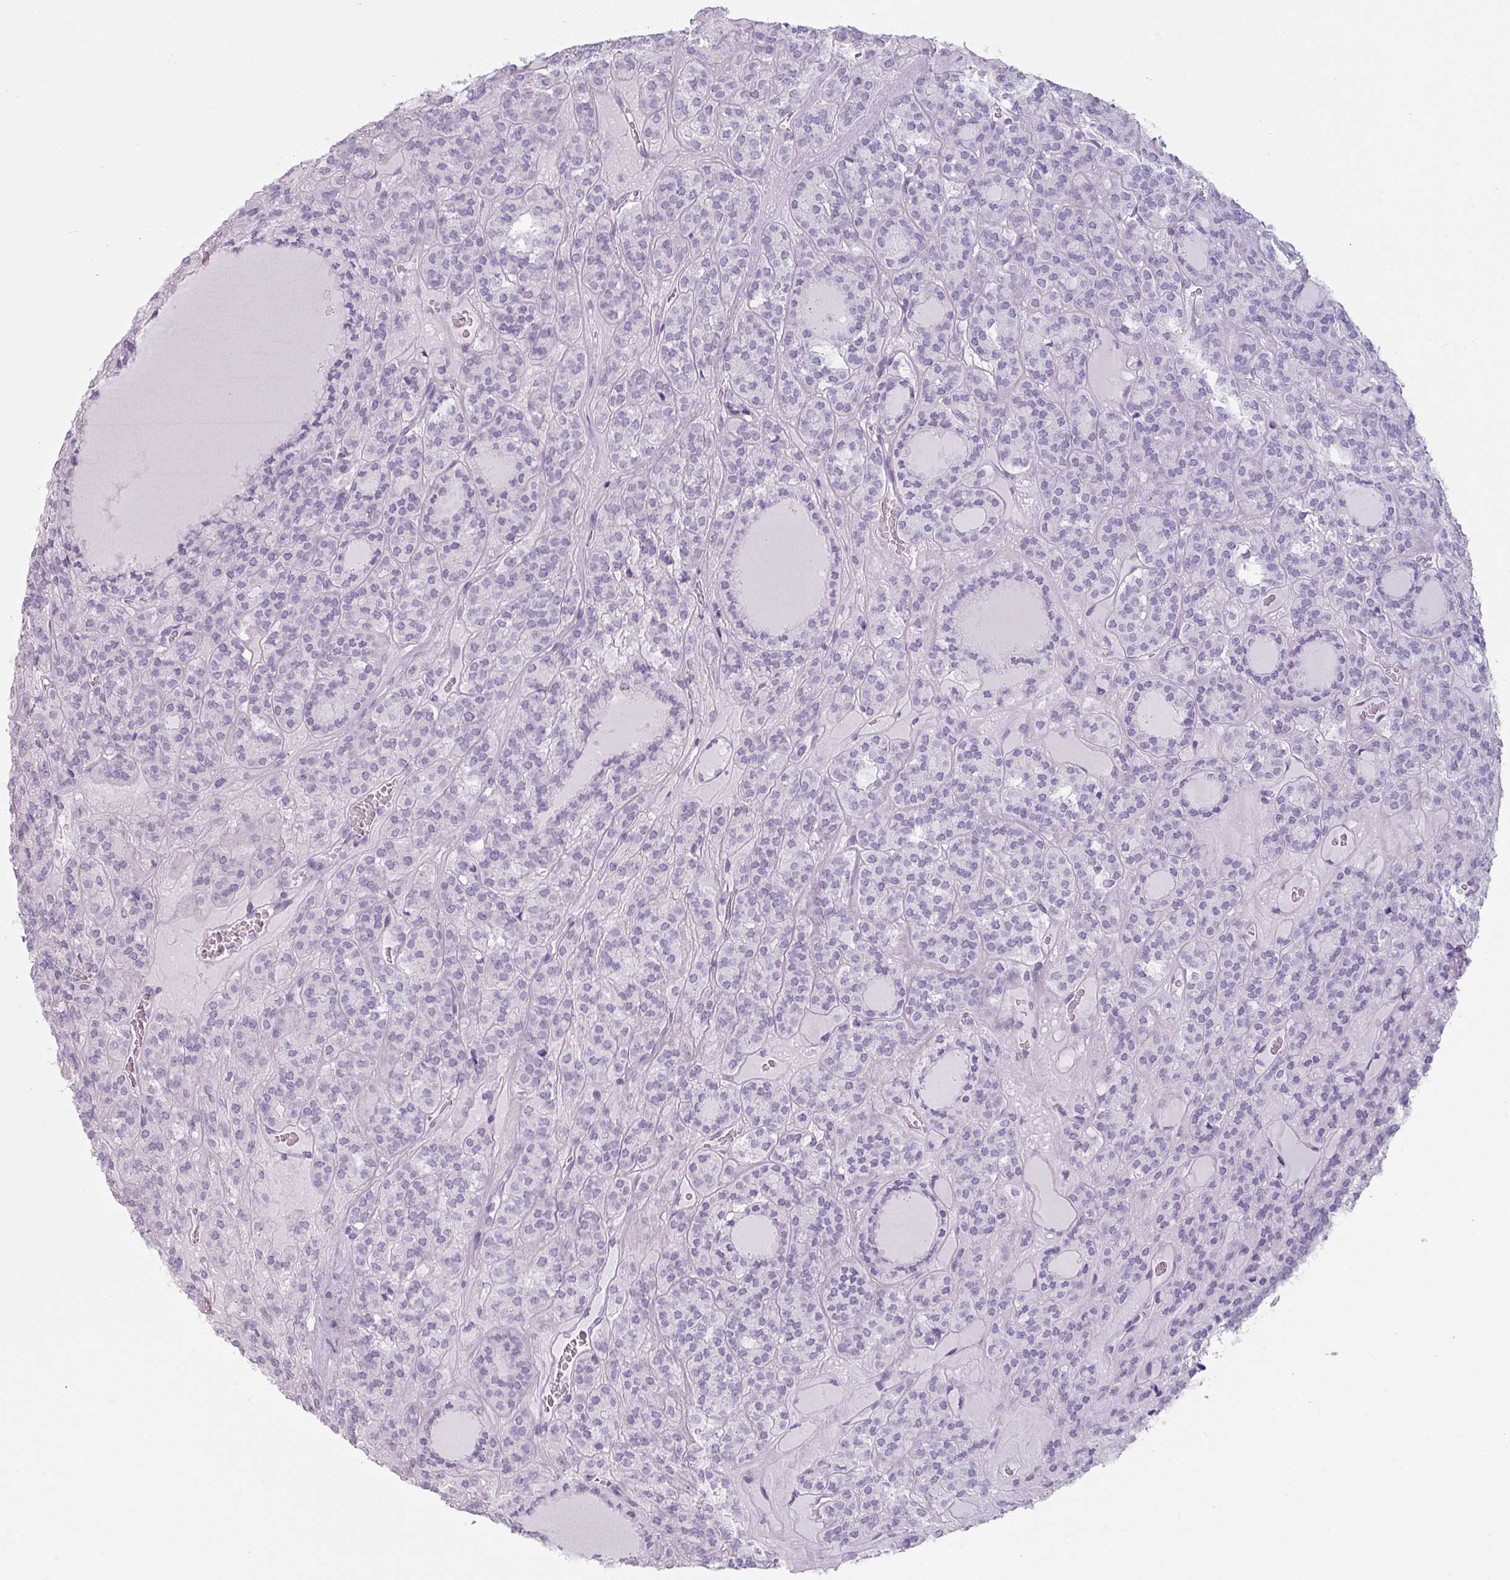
{"staining": {"intensity": "negative", "quantity": "none", "location": "none"}, "tissue": "thyroid cancer", "cell_type": "Tumor cells", "image_type": "cancer", "snomed": [{"axis": "morphology", "description": "Follicular adenoma carcinoma, NOS"}, {"axis": "topography", "description": "Thyroid gland"}], "caption": "Immunohistochemistry image of thyroid follicular adenoma carcinoma stained for a protein (brown), which shows no staining in tumor cells.", "gene": "SFTPA1", "patient": {"sex": "female", "age": 63}}